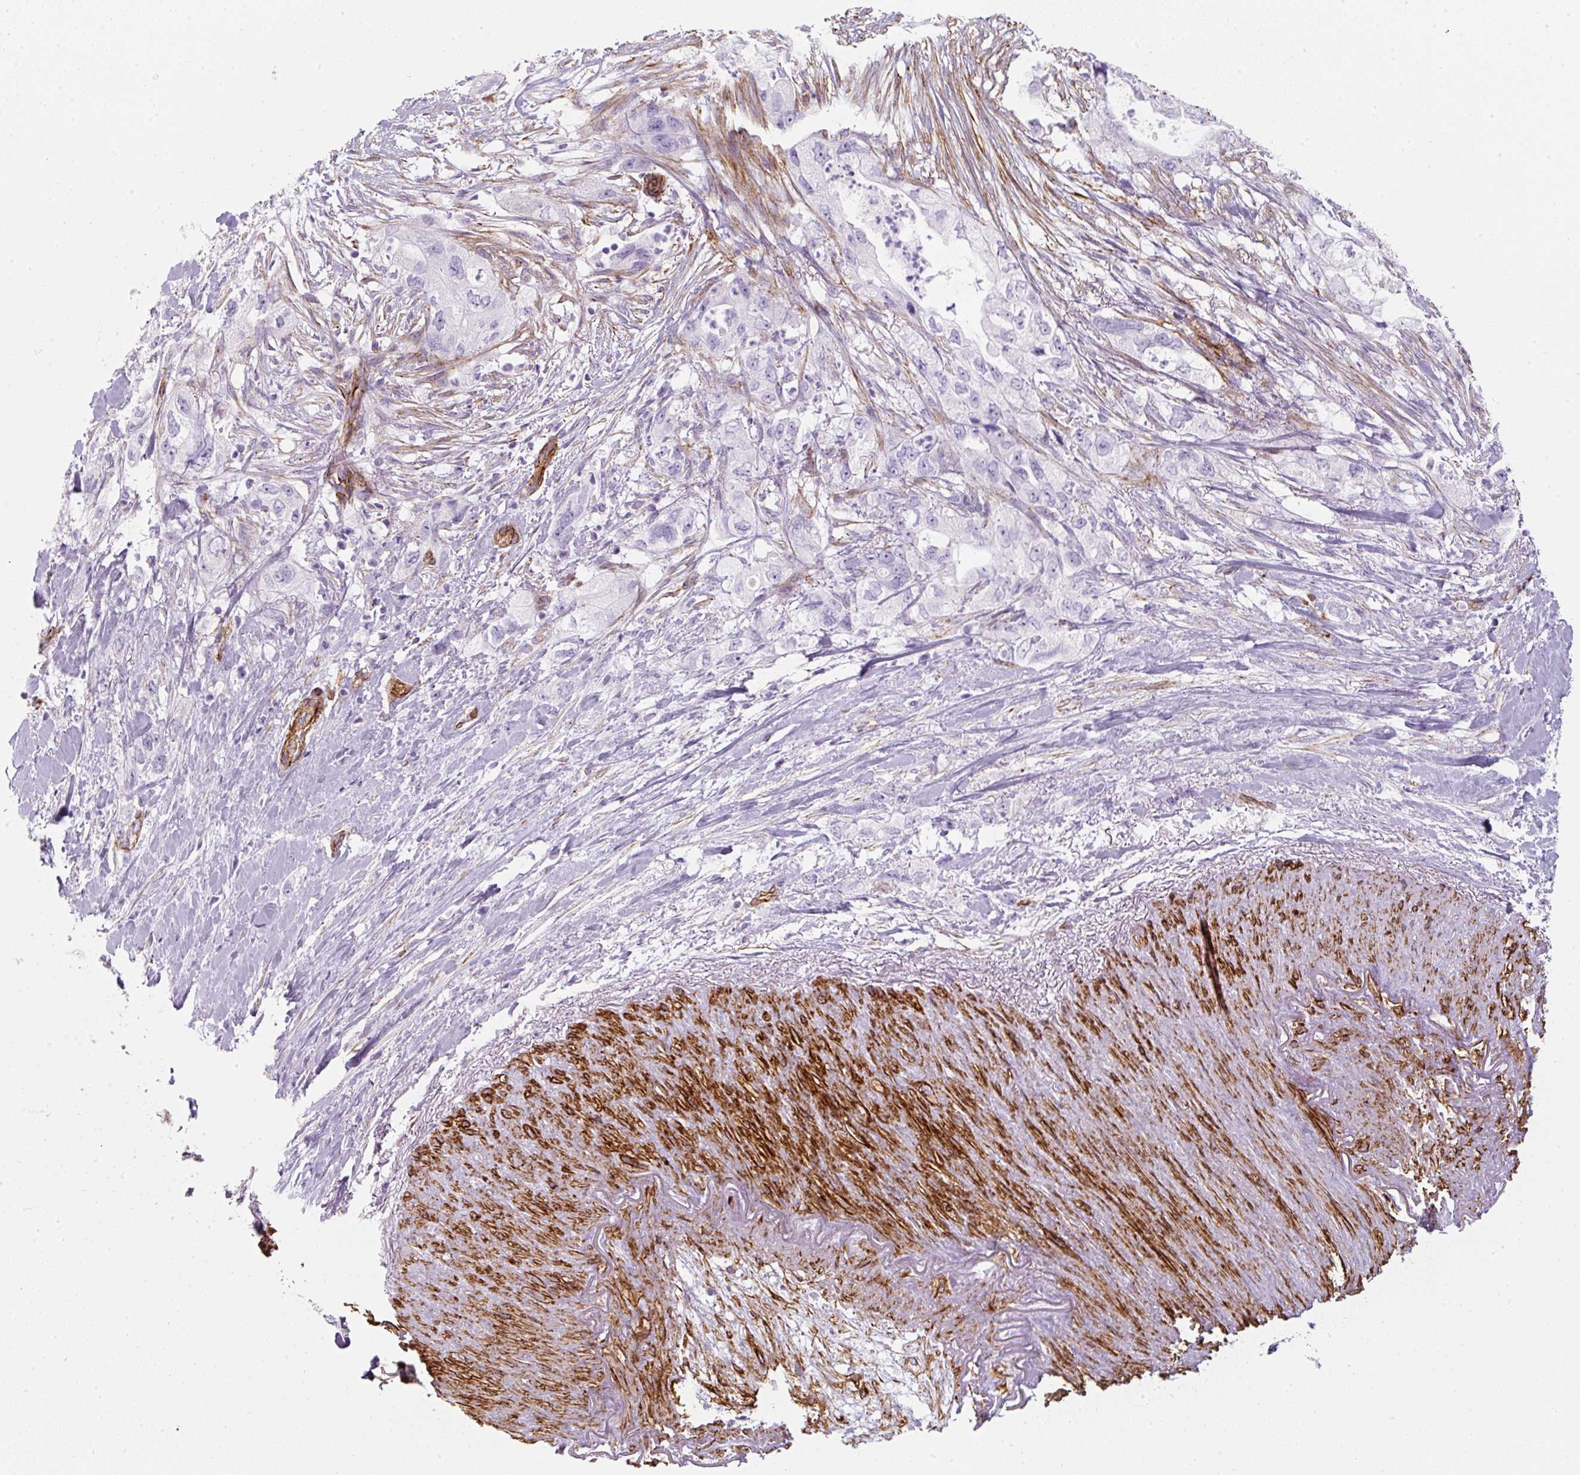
{"staining": {"intensity": "negative", "quantity": "none", "location": "none"}, "tissue": "pancreatic cancer", "cell_type": "Tumor cells", "image_type": "cancer", "snomed": [{"axis": "morphology", "description": "Adenocarcinoma, NOS"}, {"axis": "topography", "description": "Pancreas"}], "caption": "This is a photomicrograph of immunohistochemistry staining of pancreatic adenocarcinoma, which shows no positivity in tumor cells.", "gene": "CAVIN3", "patient": {"sex": "female", "age": 73}}